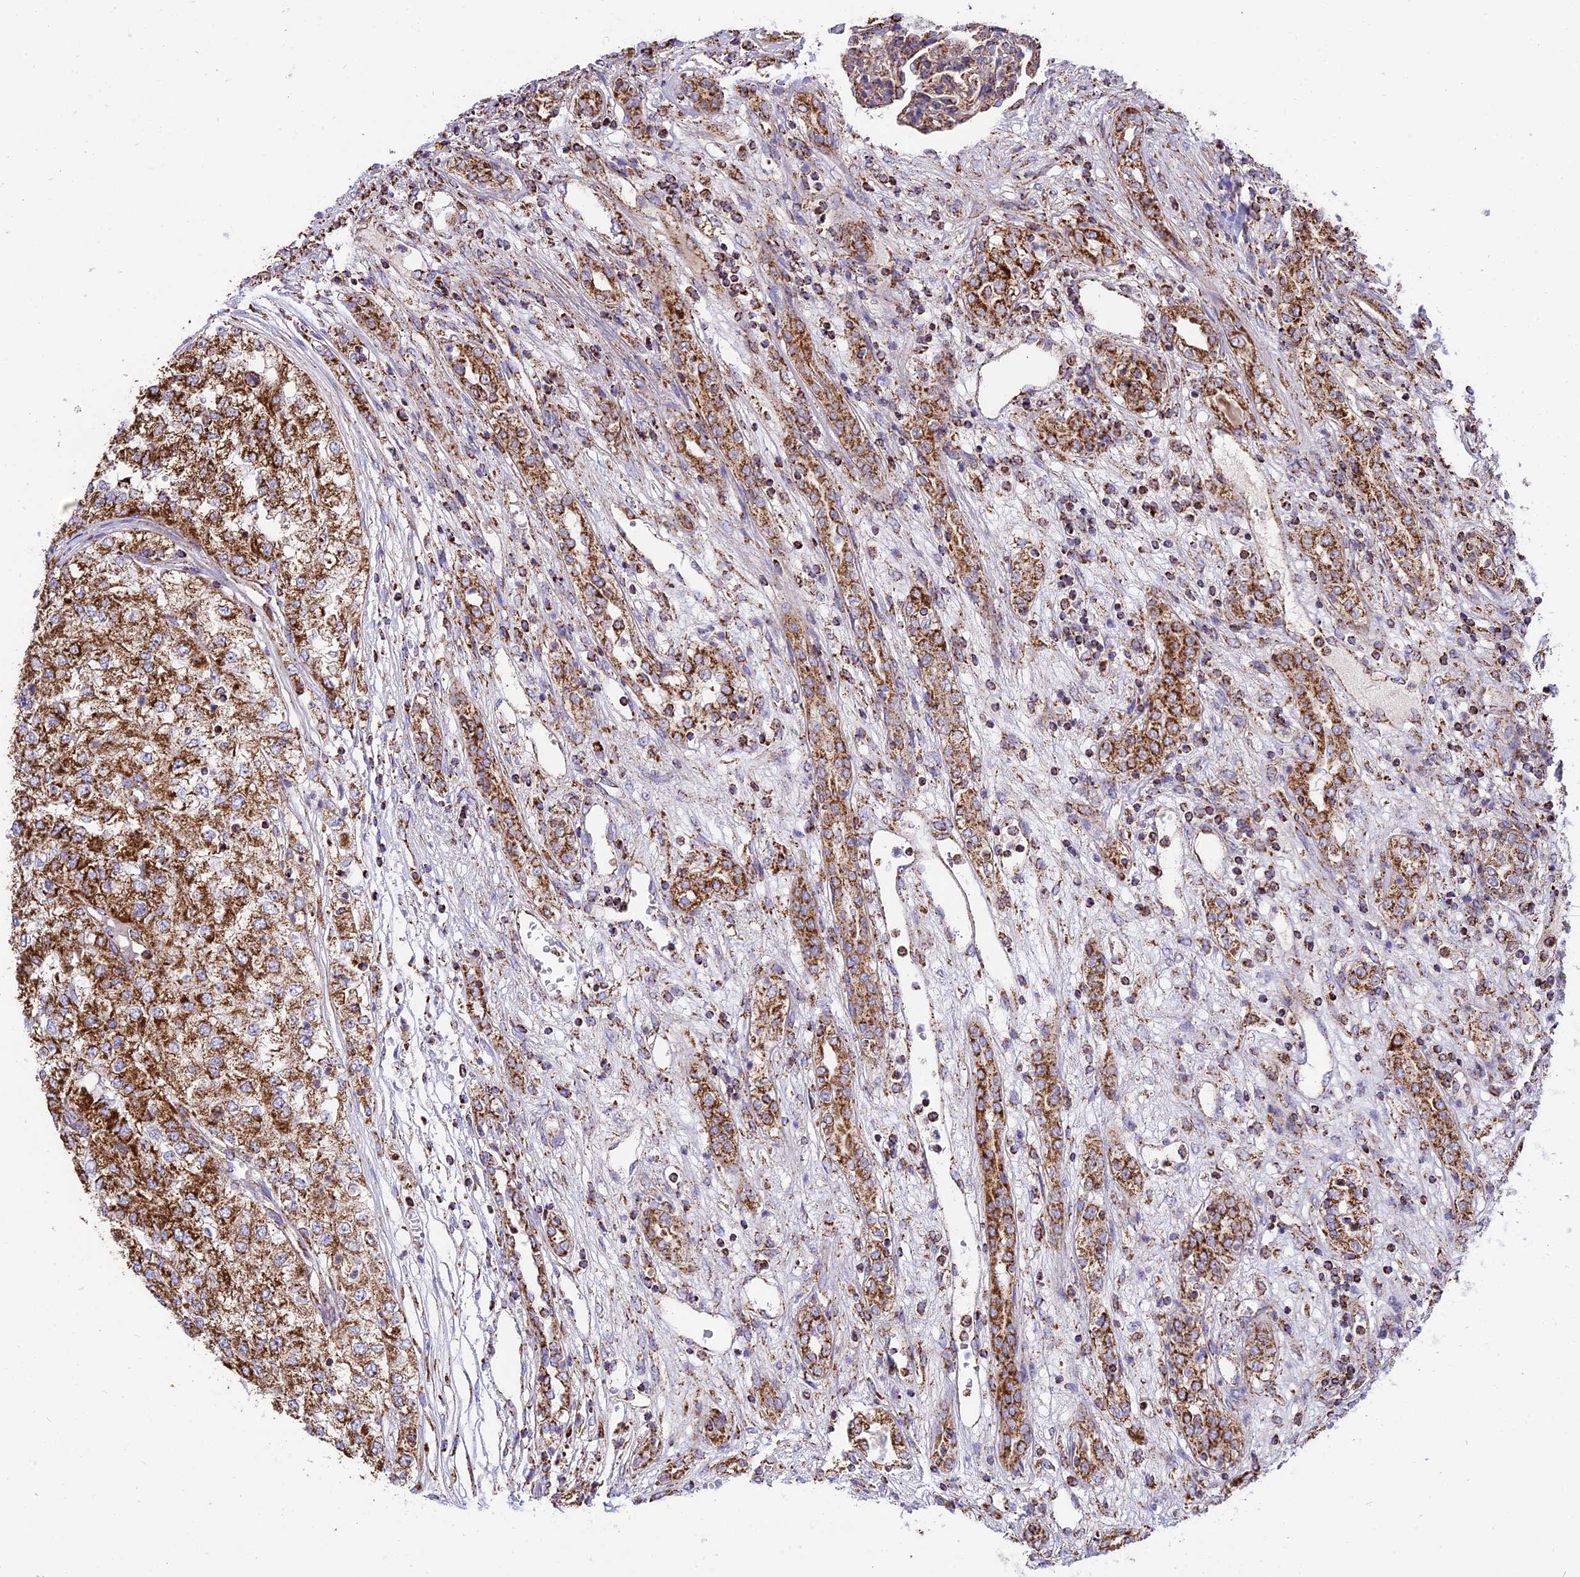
{"staining": {"intensity": "moderate", "quantity": "25%-75%", "location": "cytoplasmic/membranous"}, "tissue": "renal cancer", "cell_type": "Tumor cells", "image_type": "cancer", "snomed": [{"axis": "morphology", "description": "Adenocarcinoma, NOS"}, {"axis": "topography", "description": "Kidney"}], "caption": "Renal cancer (adenocarcinoma) stained for a protein demonstrates moderate cytoplasmic/membranous positivity in tumor cells.", "gene": "TTC4", "patient": {"sex": "female", "age": 54}}